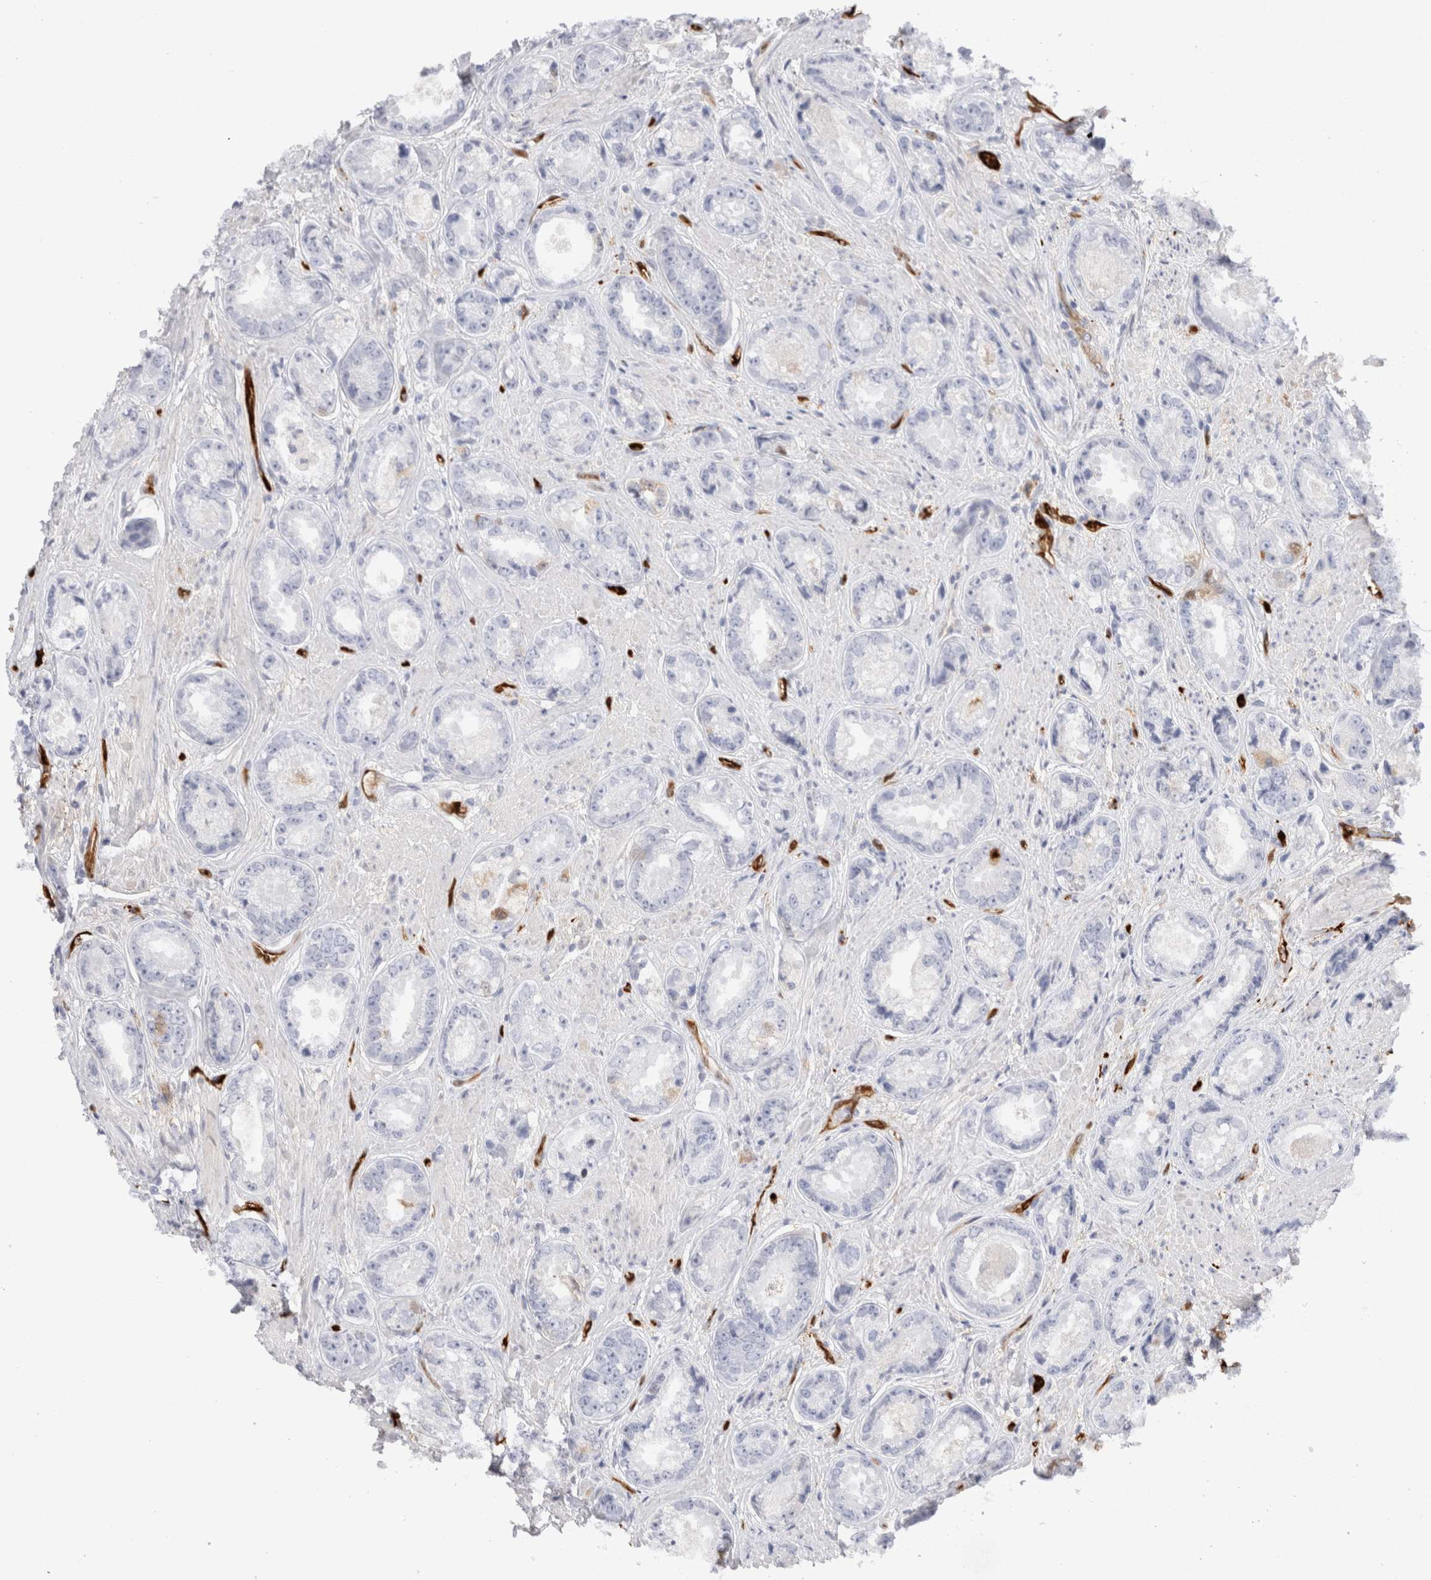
{"staining": {"intensity": "negative", "quantity": "none", "location": "none"}, "tissue": "prostate cancer", "cell_type": "Tumor cells", "image_type": "cancer", "snomed": [{"axis": "morphology", "description": "Adenocarcinoma, High grade"}, {"axis": "topography", "description": "Prostate"}], "caption": "The immunohistochemistry photomicrograph has no significant positivity in tumor cells of prostate cancer tissue.", "gene": "NAPEPLD", "patient": {"sex": "male", "age": 61}}